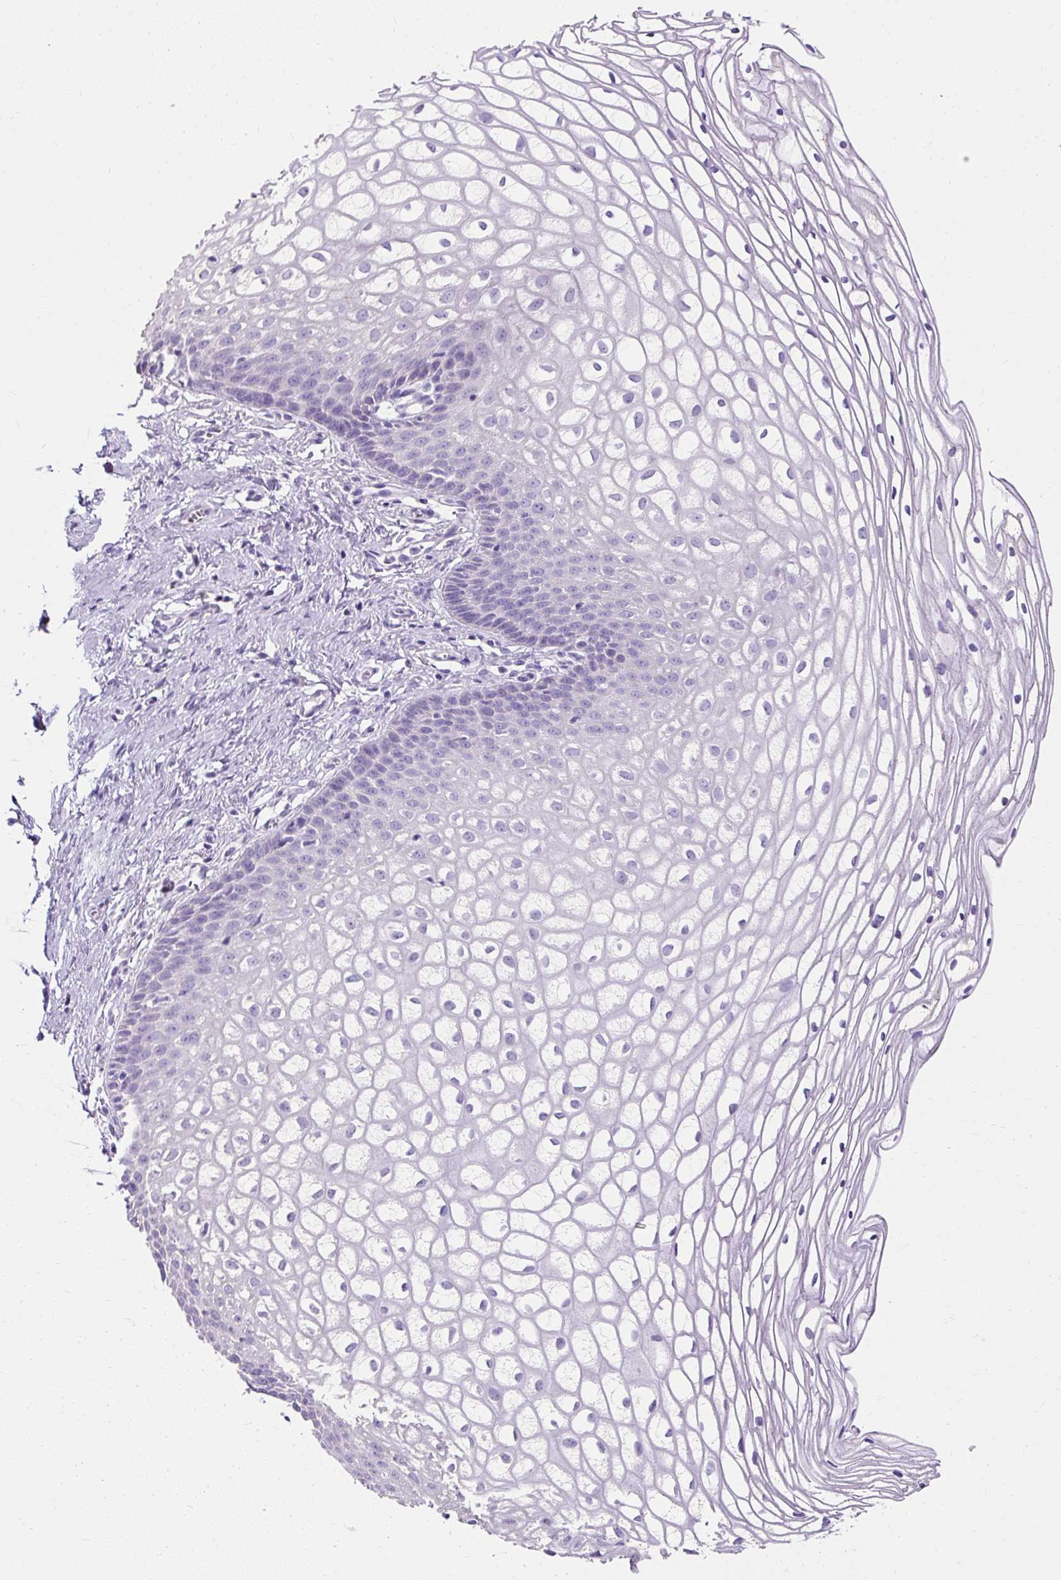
{"staining": {"intensity": "weak", "quantity": "<25%", "location": "cytoplasmic/membranous"}, "tissue": "cervix", "cell_type": "Glandular cells", "image_type": "normal", "snomed": [{"axis": "morphology", "description": "Normal tissue, NOS"}, {"axis": "topography", "description": "Cervix"}], "caption": "This is a histopathology image of IHC staining of unremarkable cervix, which shows no positivity in glandular cells.", "gene": "C2CD4C", "patient": {"sex": "female", "age": 36}}